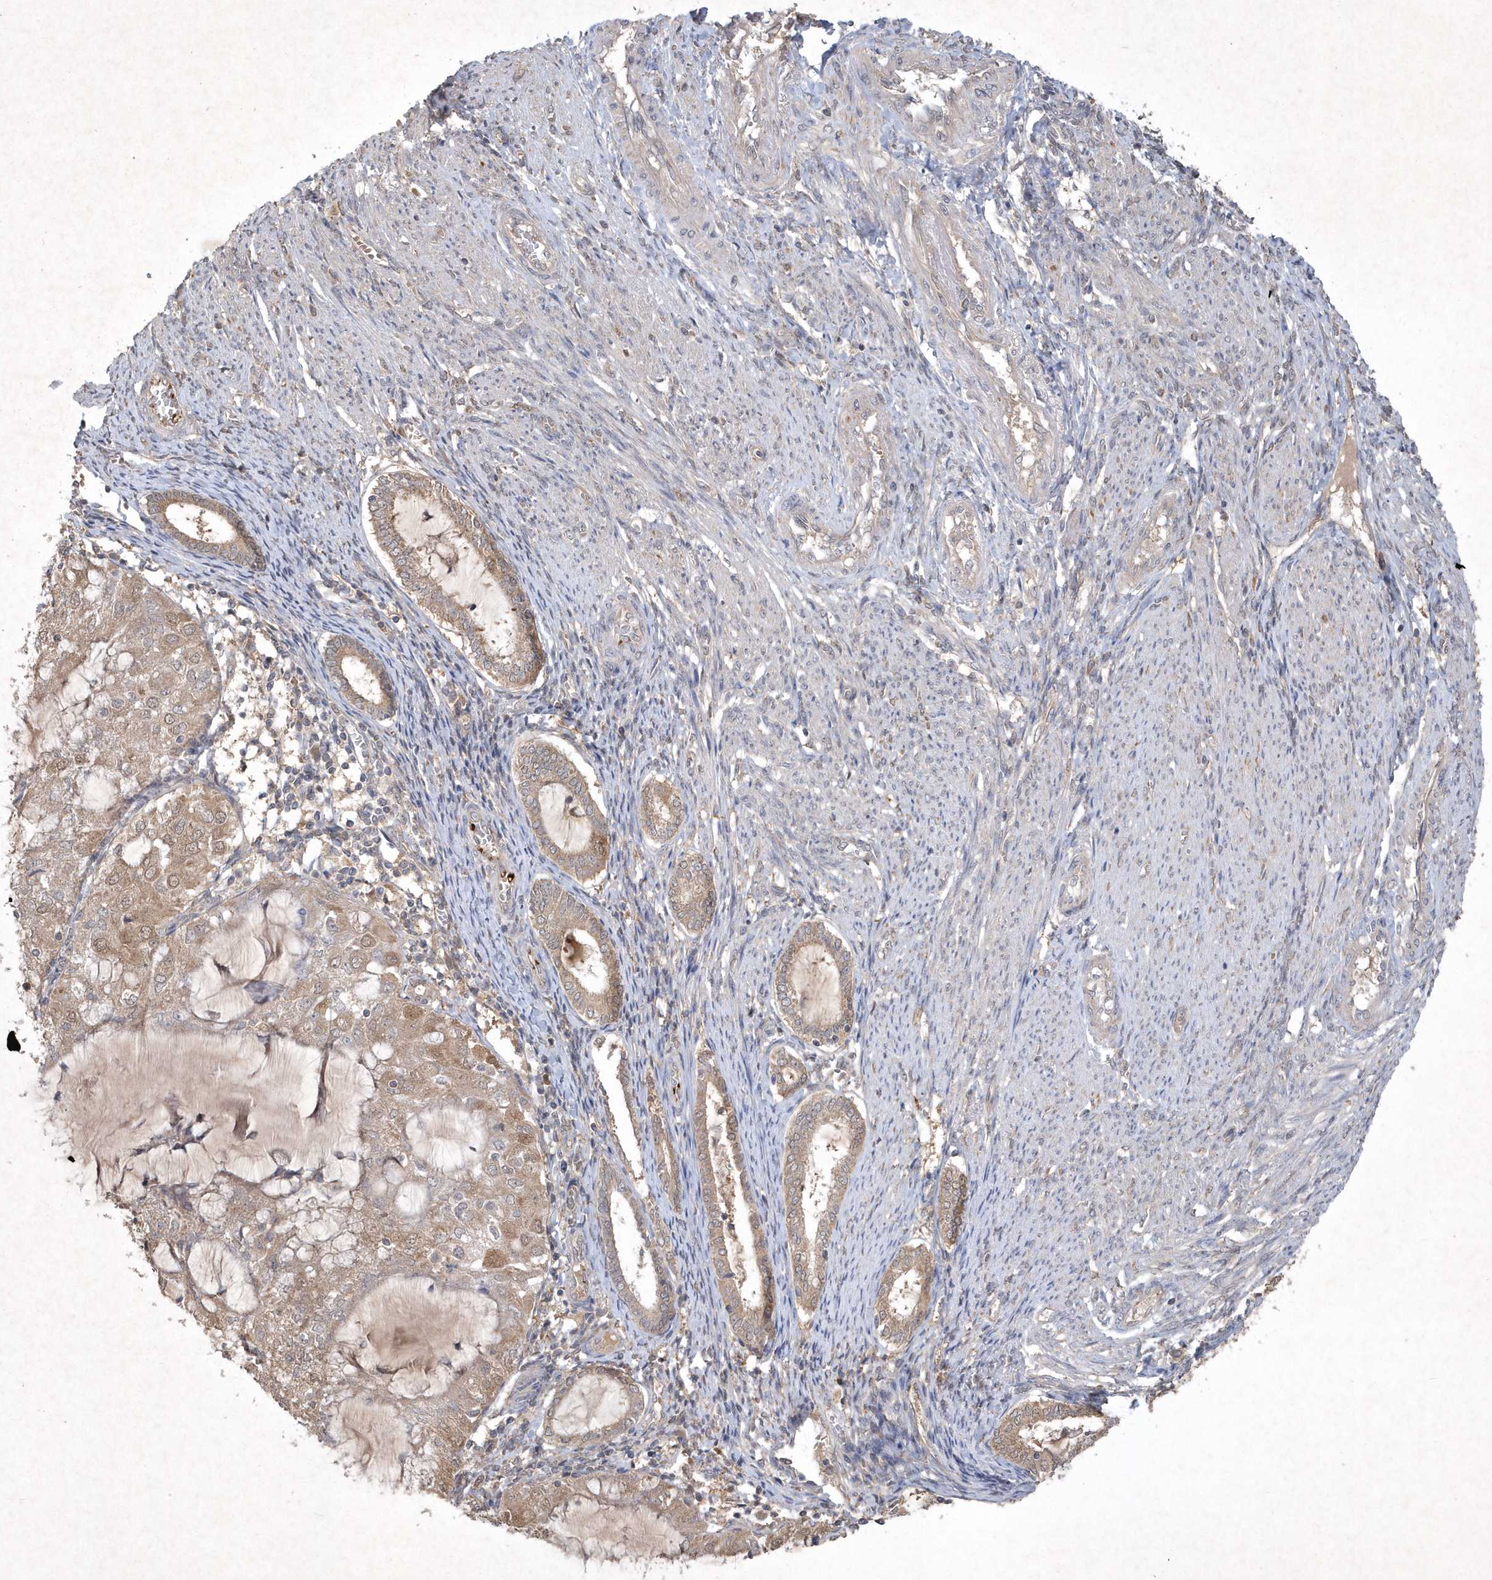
{"staining": {"intensity": "weak", "quantity": "<25%", "location": "cytoplasmic/membranous"}, "tissue": "endometrial cancer", "cell_type": "Tumor cells", "image_type": "cancer", "snomed": [{"axis": "morphology", "description": "Adenocarcinoma, NOS"}, {"axis": "topography", "description": "Endometrium"}], "caption": "There is no significant positivity in tumor cells of endometrial adenocarcinoma.", "gene": "AKR7A2", "patient": {"sex": "female", "age": 81}}